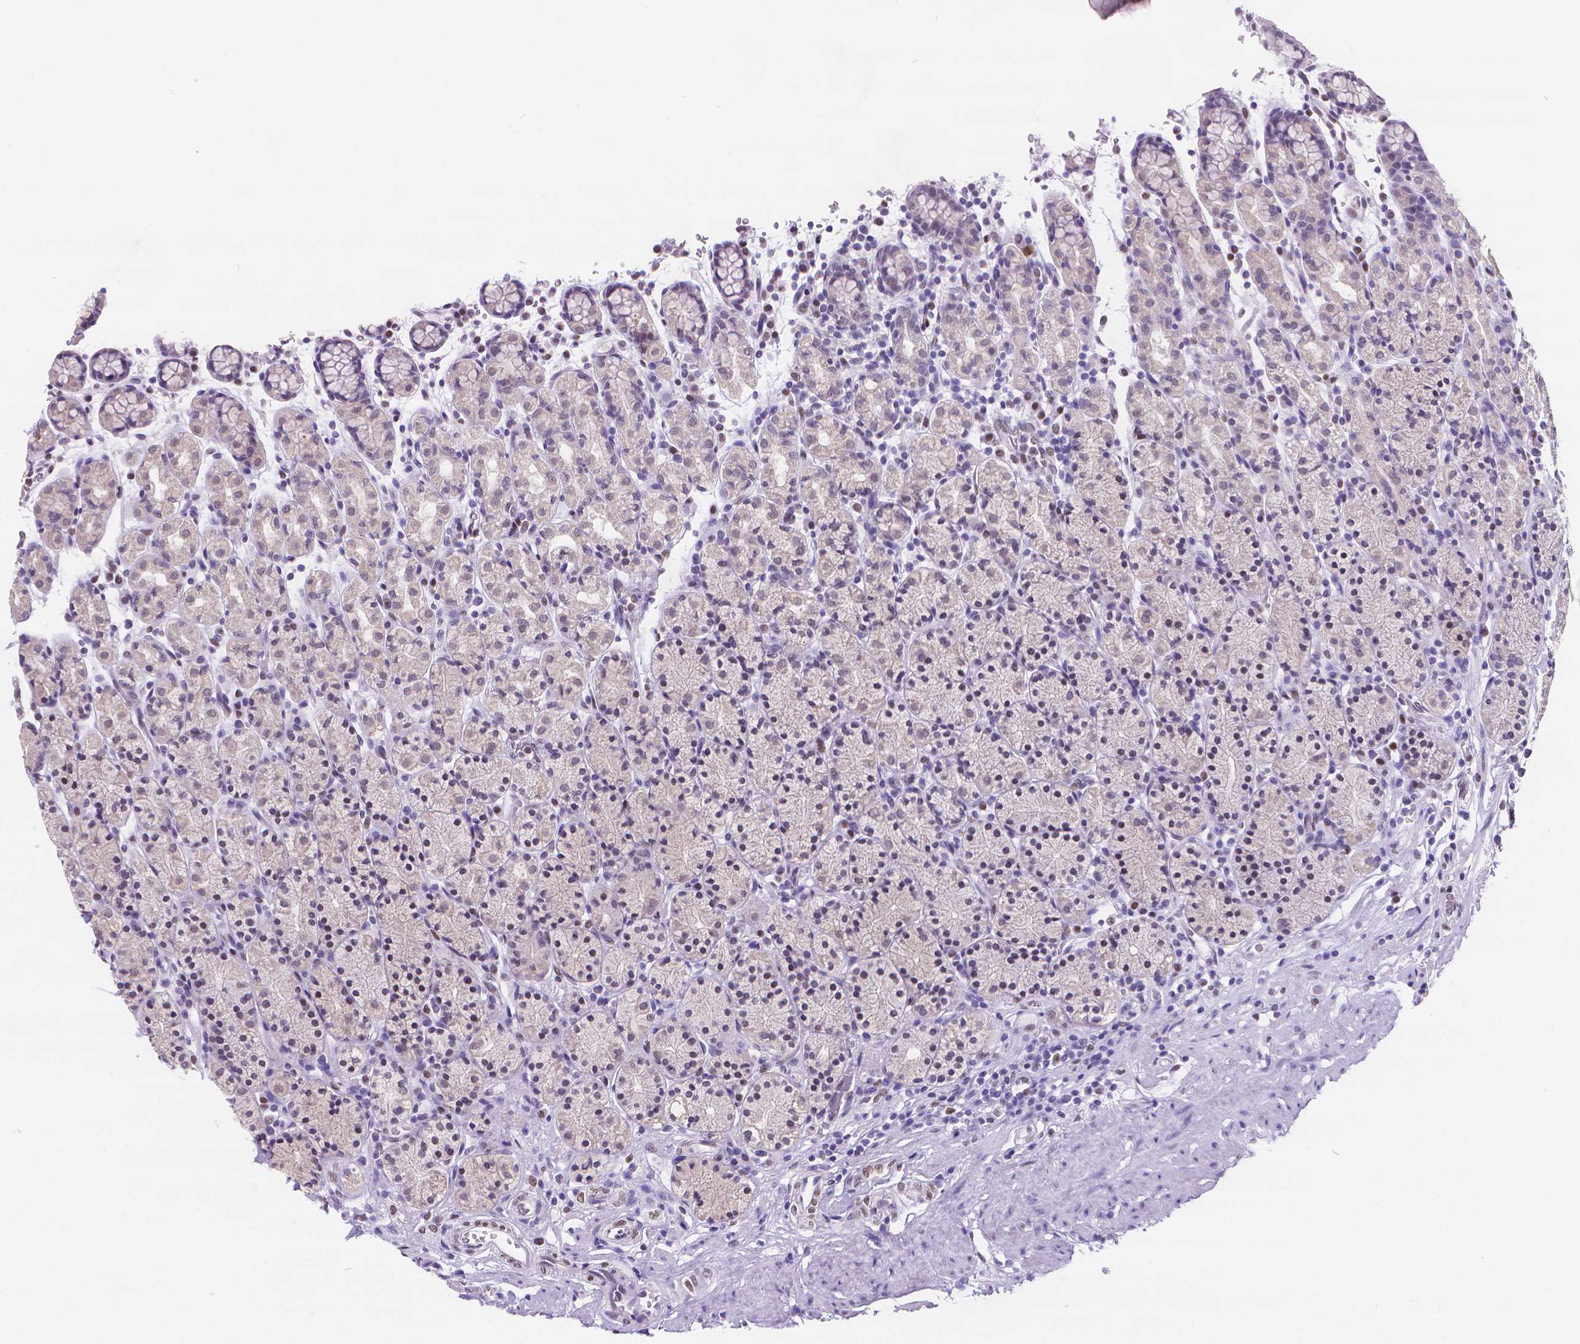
{"staining": {"intensity": "negative", "quantity": "none", "location": "none"}, "tissue": "stomach", "cell_type": "Glandular cells", "image_type": "normal", "snomed": [{"axis": "morphology", "description": "Normal tissue, NOS"}, {"axis": "topography", "description": "Stomach, upper"}, {"axis": "topography", "description": "Stomach"}], "caption": "A high-resolution image shows immunohistochemistry staining of normal stomach, which shows no significant staining in glandular cells. (DAB (3,3'-diaminobenzidine) IHC visualized using brightfield microscopy, high magnification).", "gene": "MEF2C", "patient": {"sex": "male", "age": 62}}